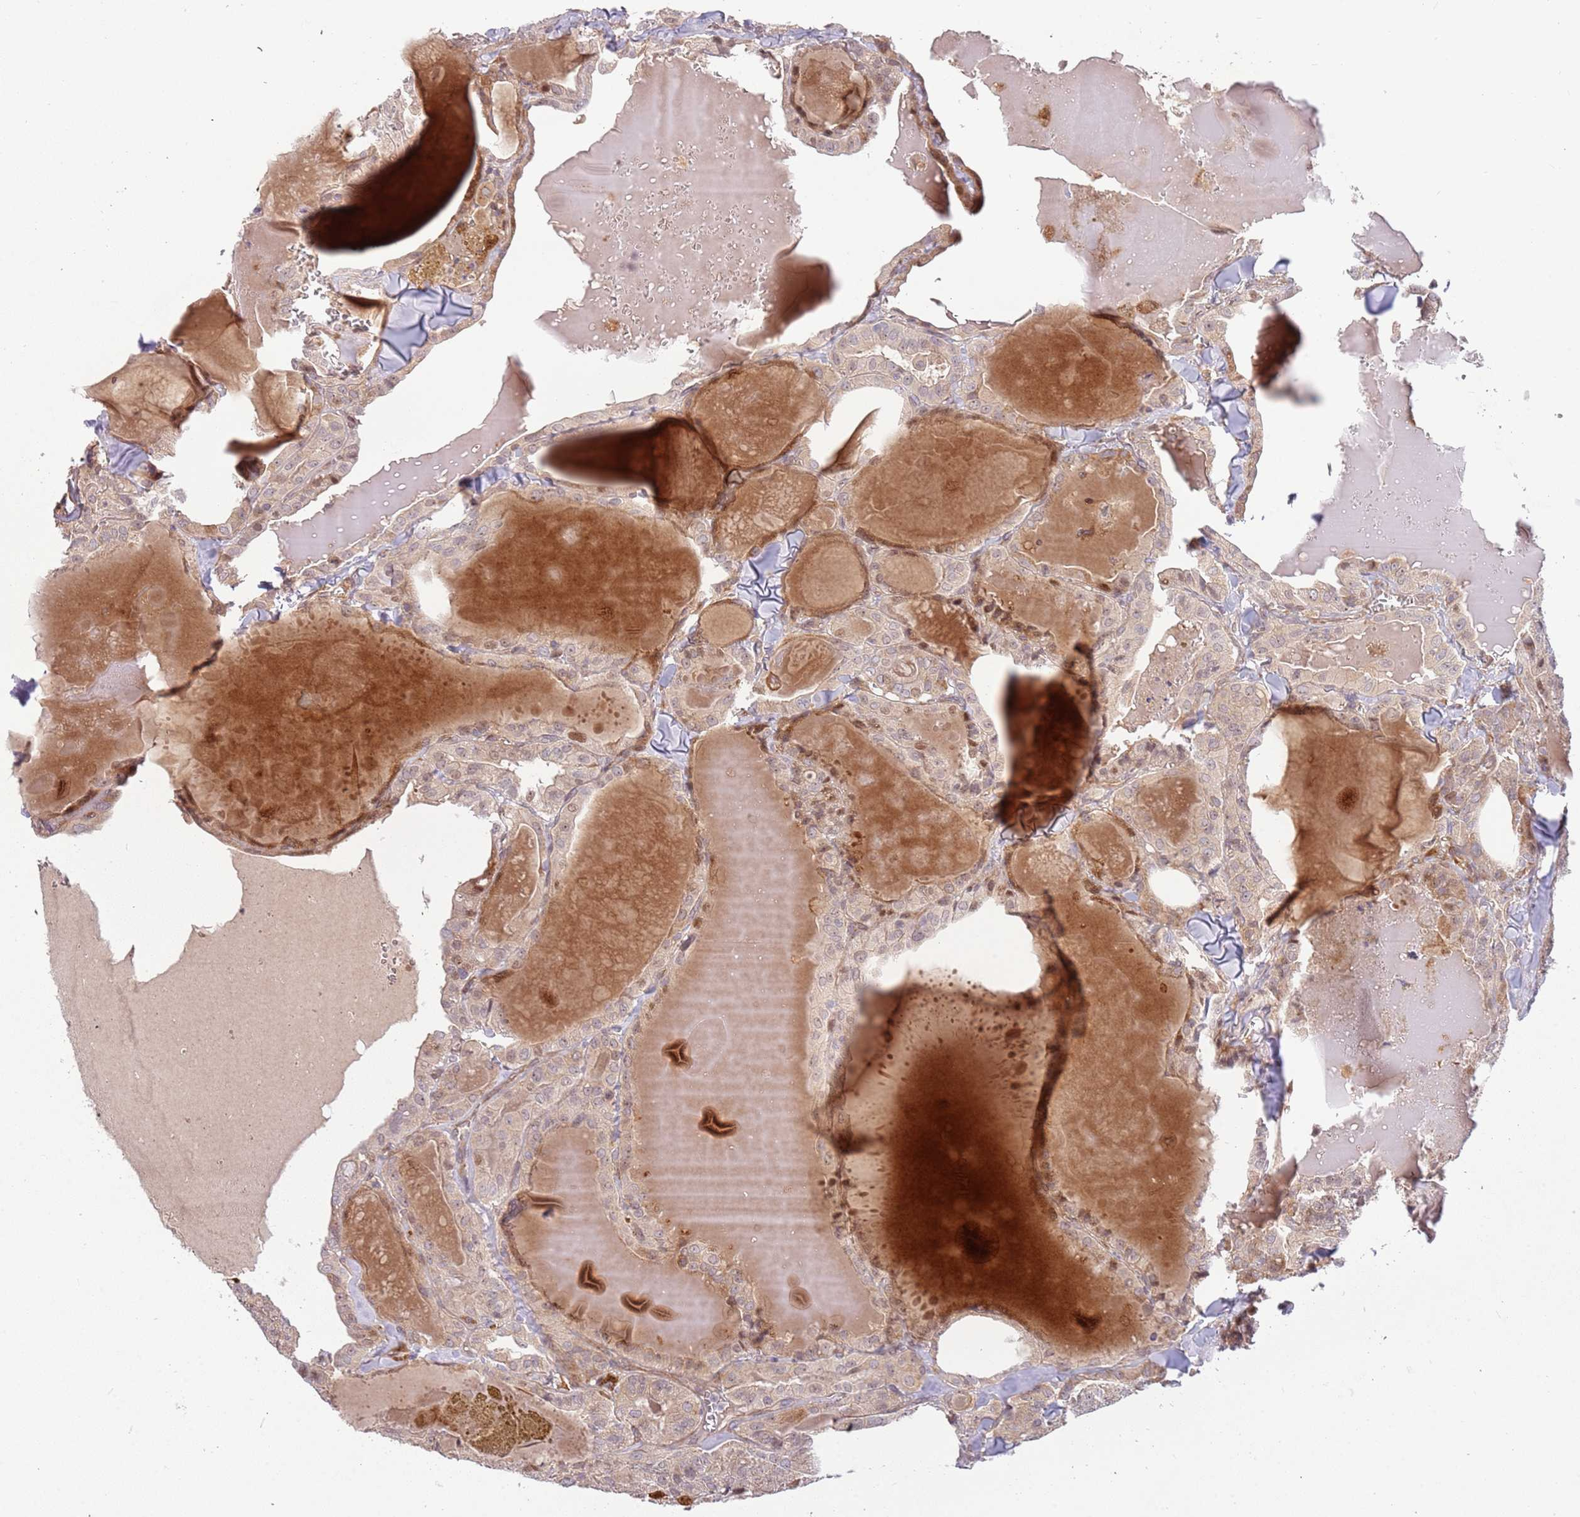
{"staining": {"intensity": "weak", "quantity": "25%-75%", "location": "cytoplasmic/membranous,nuclear"}, "tissue": "thyroid cancer", "cell_type": "Tumor cells", "image_type": "cancer", "snomed": [{"axis": "morphology", "description": "Papillary adenocarcinoma, NOS"}, {"axis": "topography", "description": "Thyroid gland"}], "caption": "Immunohistochemistry (IHC) of papillary adenocarcinoma (thyroid) shows low levels of weak cytoplasmic/membranous and nuclear staining in about 25%-75% of tumor cells. Using DAB (3,3'-diaminobenzidine) (brown) and hematoxylin (blue) stains, captured at high magnification using brightfield microscopy.", "gene": "TRAPPC6B", "patient": {"sex": "male", "age": 52}}